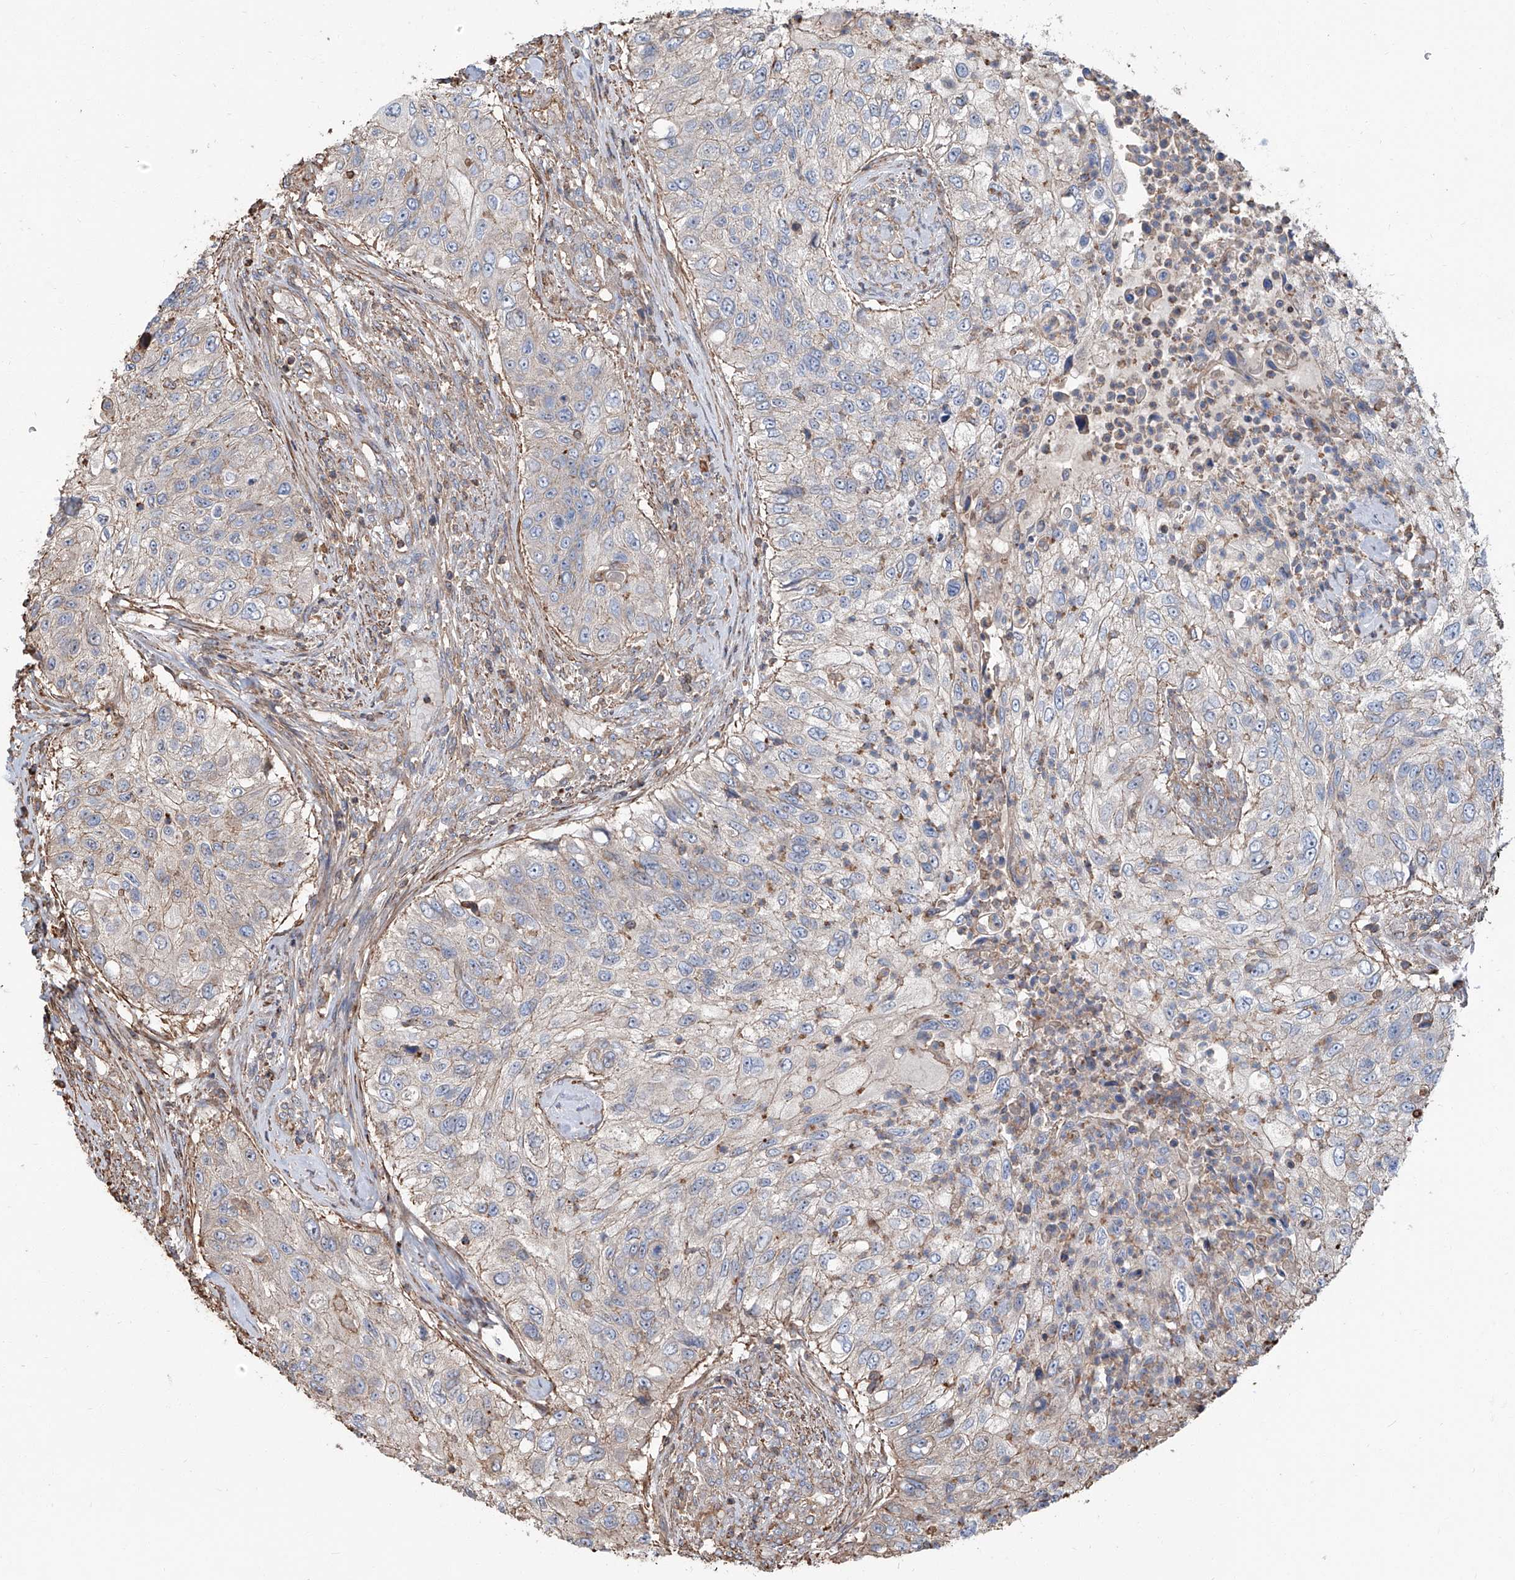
{"staining": {"intensity": "negative", "quantity": "none", "location": "none"}, "tissue": "urothelial cancer", "cell_type": "Tumor cells", "image_type": "cancer", "snomed": [{"axis": "morphology", "description": "Urothelial carcinoma, High grade"}, {"axis": "topography", "description": "Urinary bladder"}], "caption": "Immunohistochemical staining of human urothelial carcinoma (high-grade) displays no significant positivity in tumor cells. Nuclei are stained in blue.", "gene": "PIEZO2", "patient": {"sex": "female", "age": 60}}